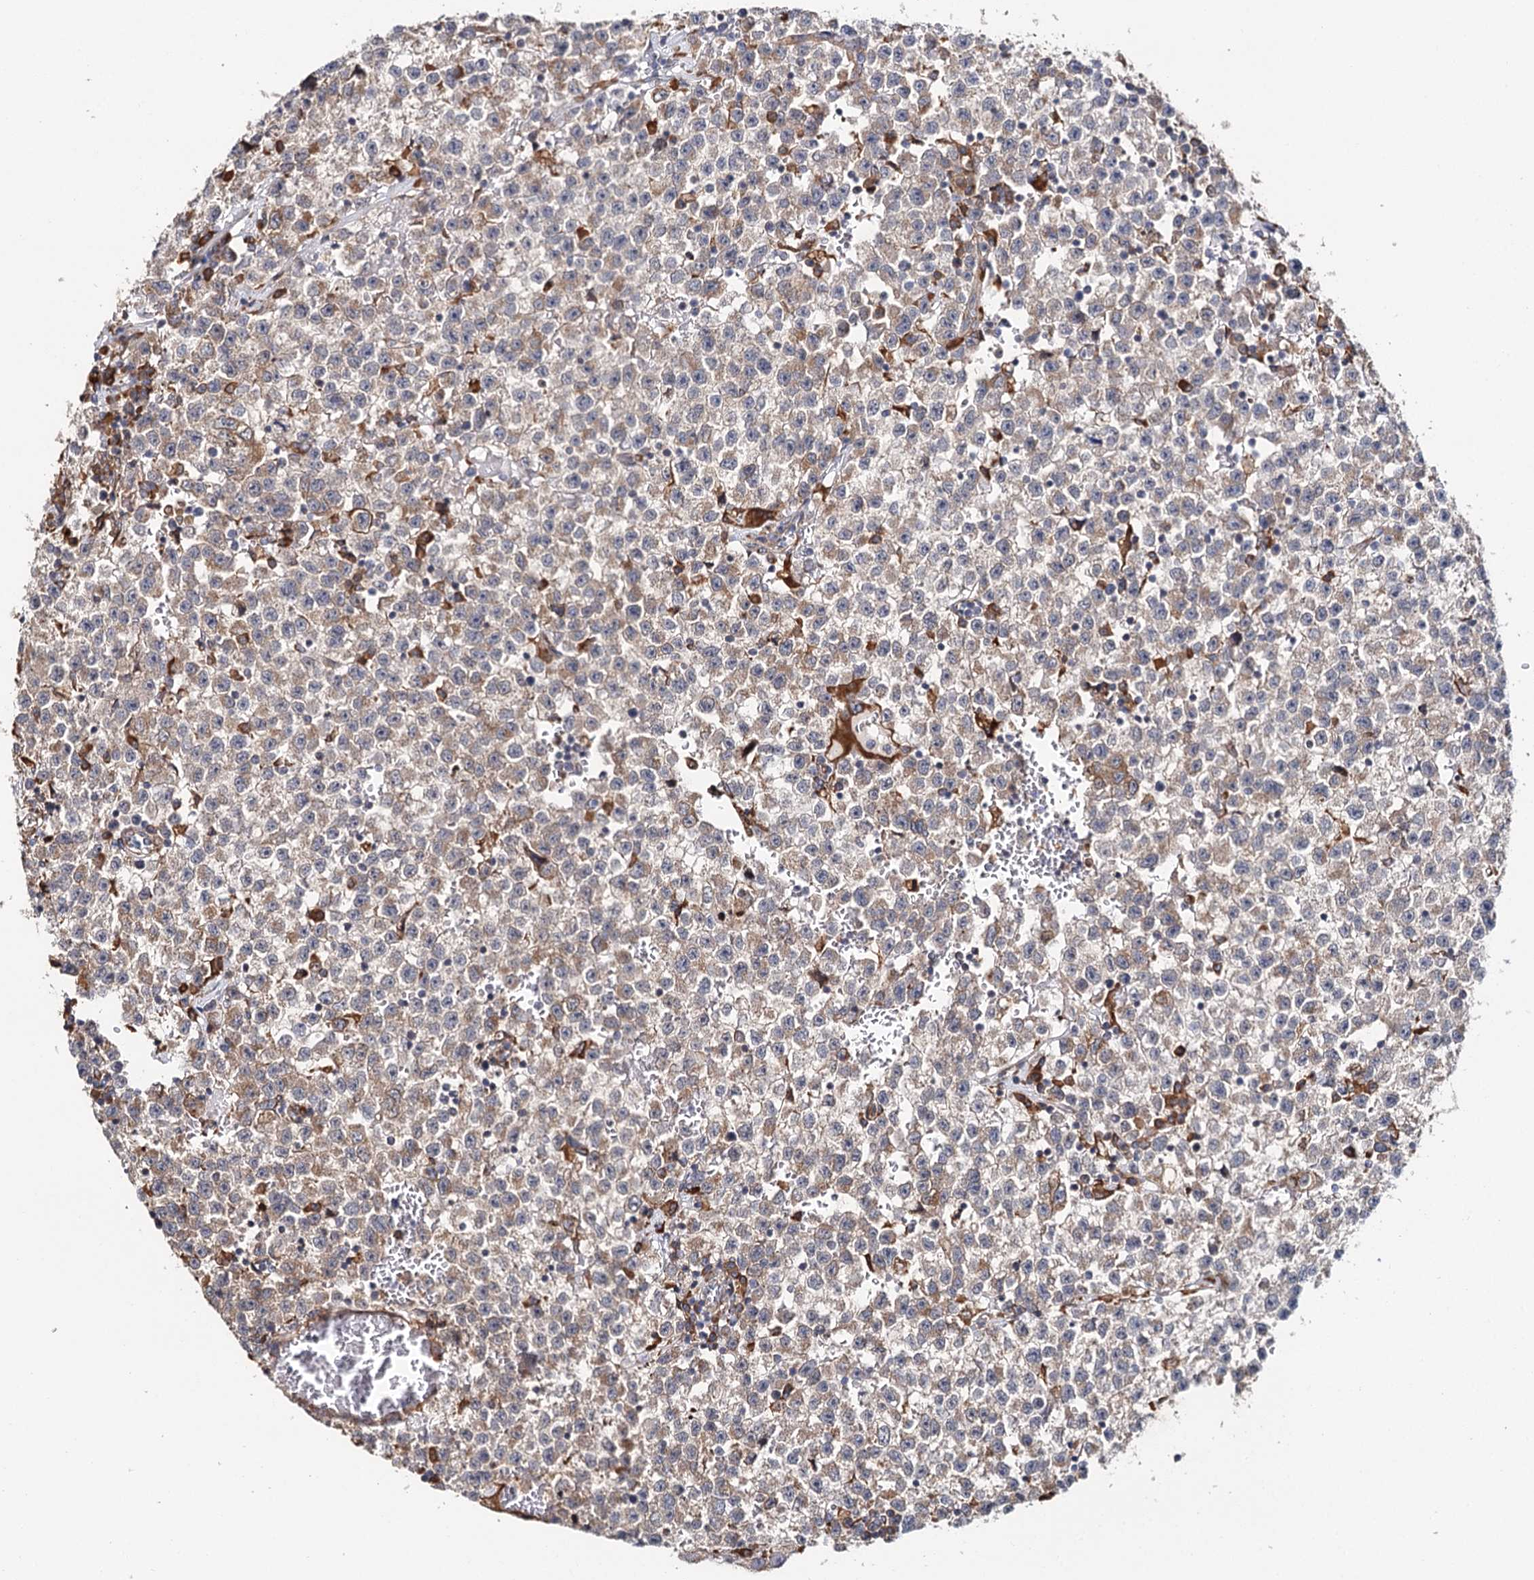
{"staining": {"intensity": "negative", "quantity": "none", "location": "none"}, "tissue": "testis cancer", "cell_type": "Tumor cells", "image_type": "cancer", "snomed": [{"axis": "morphology", "description": "Seminoma, NOS"}, {"axis": "topography", "description": "Testis"}], "caption": "Tumor cells show no significant staining in seminoma (testis).", "gene": "VEGFA", "patient": {"sex": "male", "age": 22}}